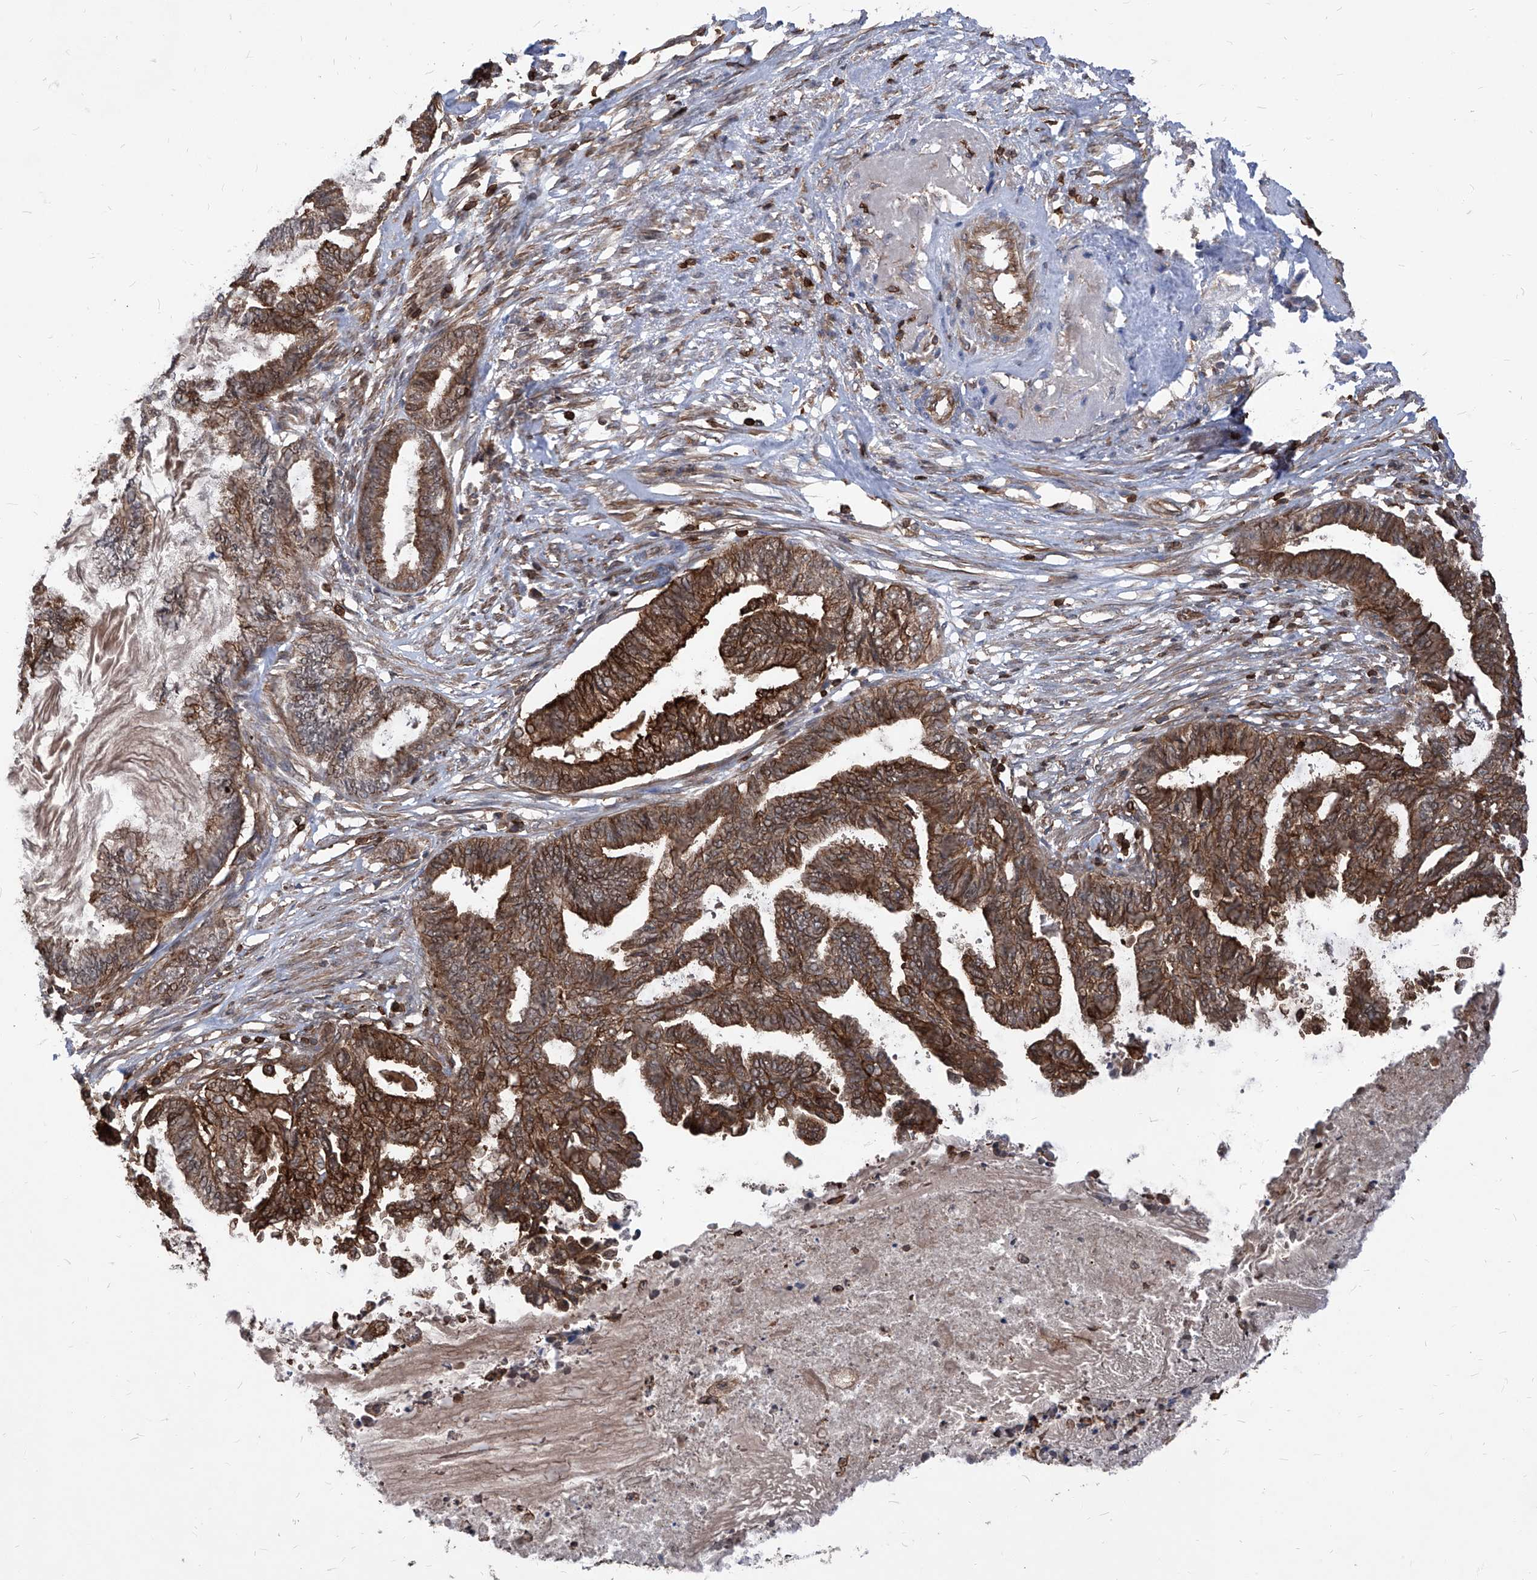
{"staining": {"intensity": "strong", "quantity": ">75%", "location": "cytoplasmic/membranous"}, "tissue": "endometrial cancer", "cell_type": "Tumor cells", "image_type": "cancer", "snomed": [{"axis": "morphology", "description": "Adenocarcinoma, NOS"}, {"axis": "topography", "description": "Endometrium"}], "caption": "An image showing strong cytoplasmic/membranous expression in about >75% of tumor cells in adenocarcinoma (endometrial), as visualized by brown immunohistochemical staining.", "gene": "ABRACL", "patient": {"sex": "female", "age": 86}}